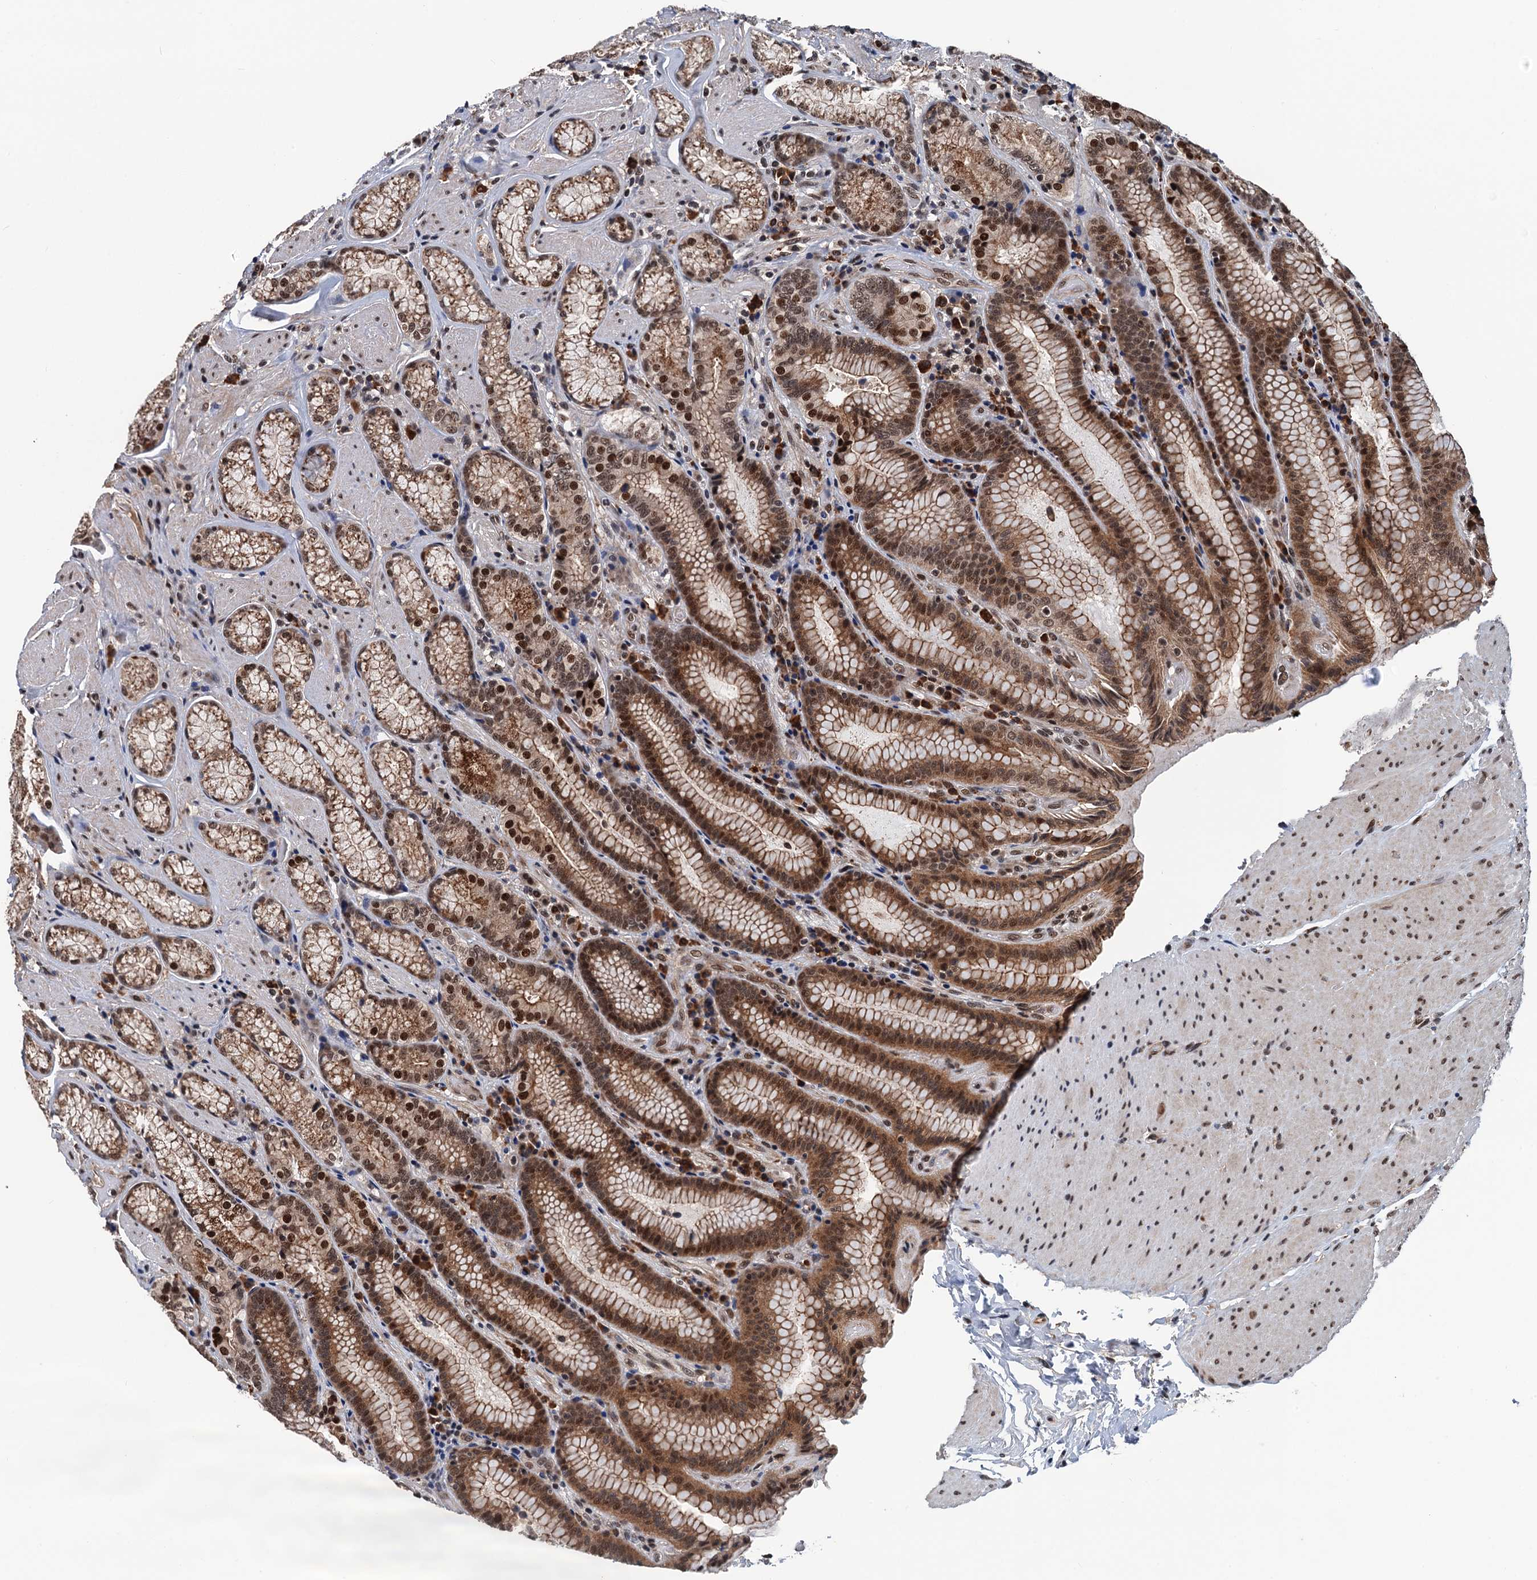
{"staining": {"intensity": "strong", "quantity": "25%-75%", "location": "cytoplasmic/membranous,nuclear"}, "tissue": "stomach", "cell_type": "Glandular cells", "image_type": "normal", "snomed": [{"axis": "morphology", "description": "Normal tissue, NOS"}, {"axis": "topography", "description": "Stomach, upper"}, {"axis": "topography", "description": "Stomach, lower"}], "caption": "Brown immunohistochemical staining in unremarkable stomach demonstrates strong cytoplasmic/membranous,nuclear staining in approximately 25%-75% of glandular cells. (brown staining indicates protein expression, while blue staining denotes nuclei).", "gene": "RASSF4", "patient": {"sex": "female", "age": 76}}